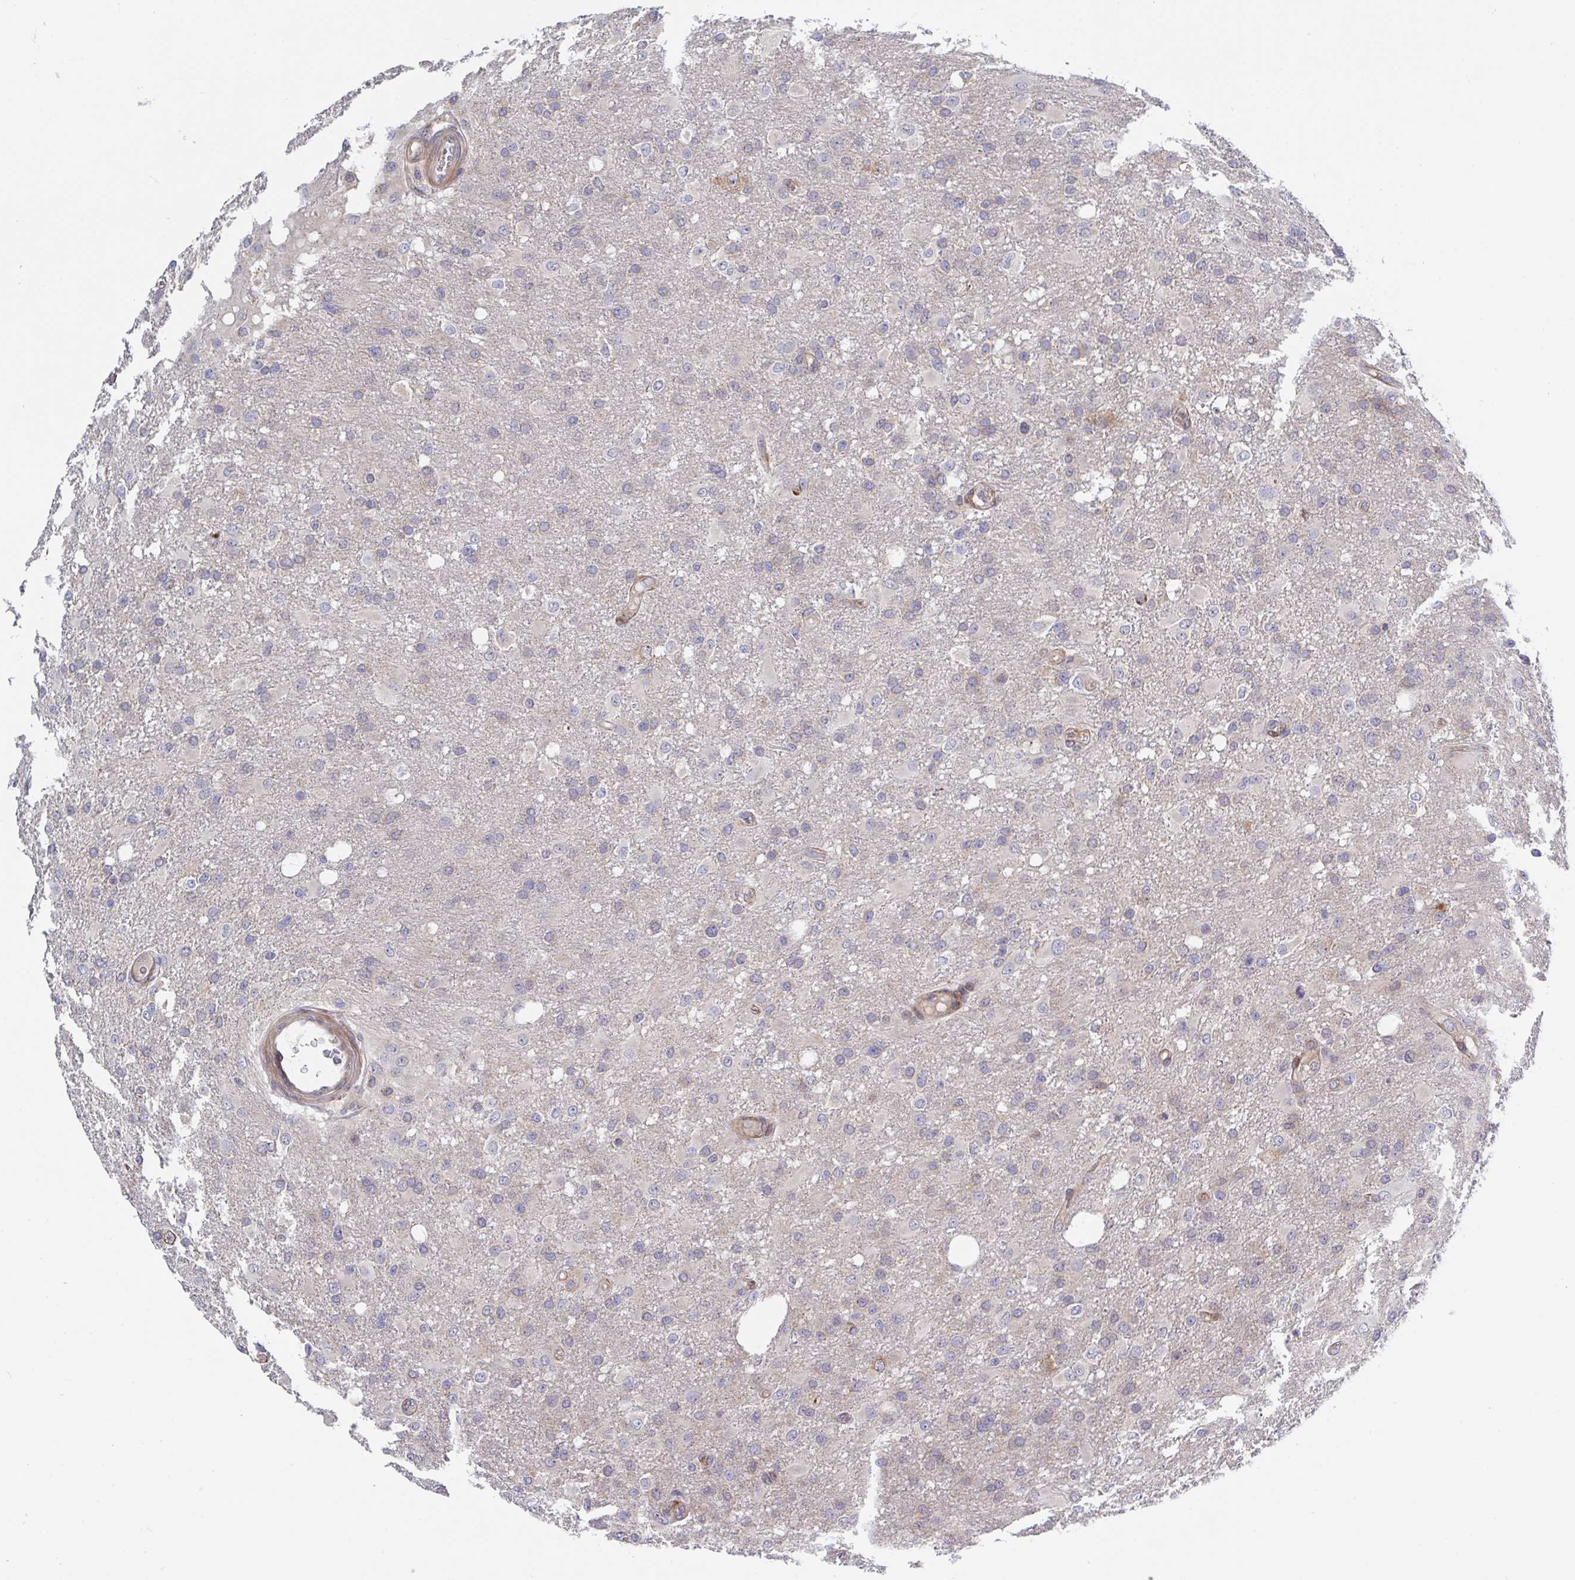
{"staining": {"intensity": "weak", "quantity": "<25%", "location": "cytoplasmic/membranous"}, "tissue": "glioma", "cell_type": "Tumor cells", "image_type": "cancer", "snomed": [{"axis": "morphology", "description": "Glioma, malignant, High grade"}, {"axis": "topography", "description": "Brain"}], "caption": "Protein analysis of malignant high-grade glioma exhibits no significant expression in tumor cells. (DAB IHC visualized using brightfield microscopy, high magnification).", "gene": "FRMD3", "patient": {"sex": "male", "age": 53}}